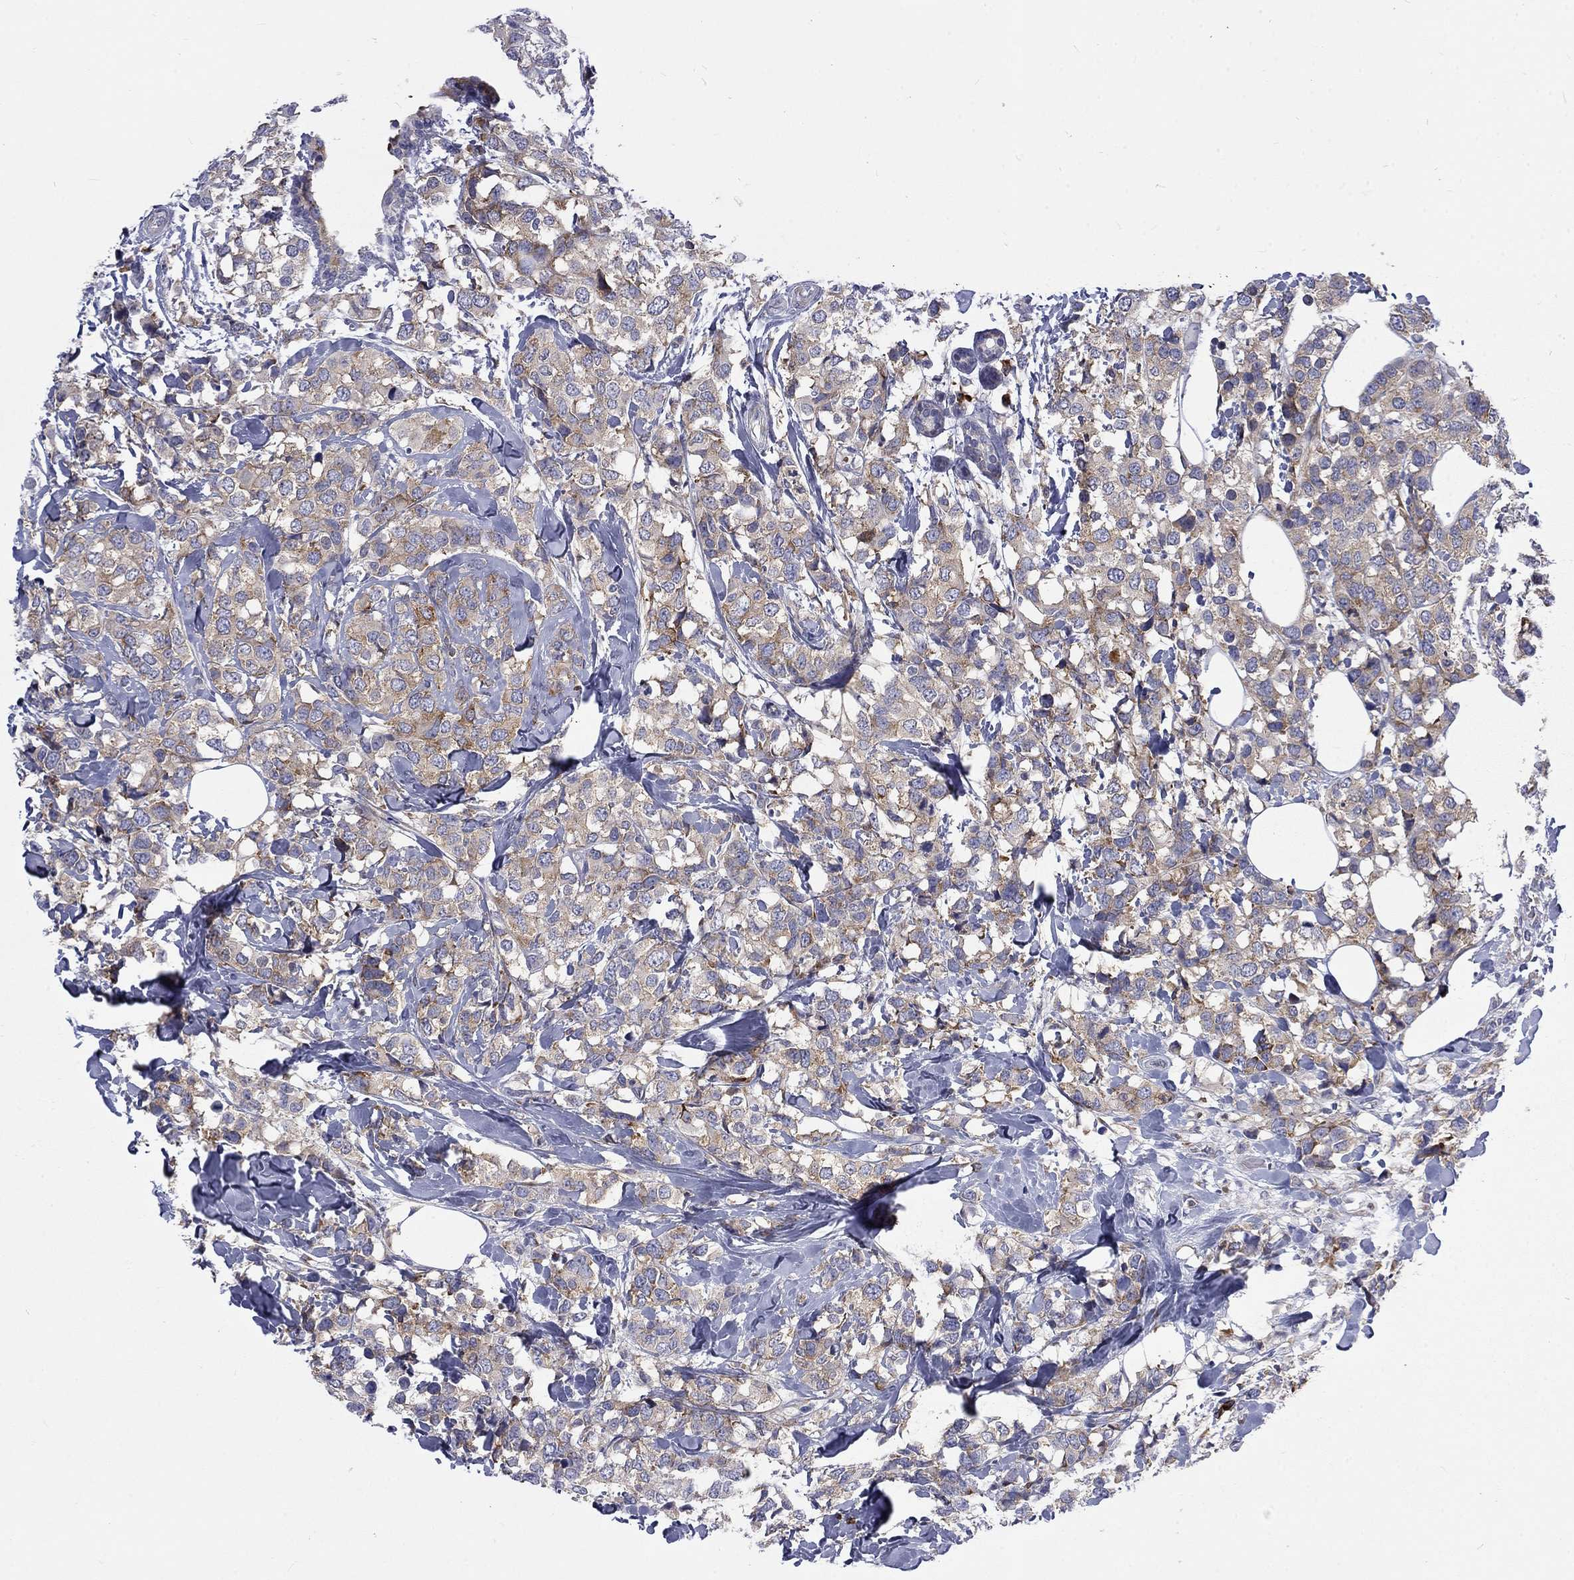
{"staining": {"intensity": "moderate", "quantity": "25%-75%", "location": "cytoplasmic/membranous"}, "tissue": "breast cancer", "cell_type": "Tumor cells", "image_type": "cancer", "snomed": [{"axis": "morphology", "description": "Lobular carcinoma"}, {"axis": "topography", "description": "Breast"}], "caption": "IHC micrograph of neoplastic tissue: human lobular carcinoma (breast) stained using immunohistochemistry (IHC) displays medium levels of moderate protein expression localized specifically in the cytoplasmic/membranous of tumor cells, appearing as a cytoplasmic/membranous brown color.", "gene": "PABPC4", "patient": {"sex": "female", "age": 59}}